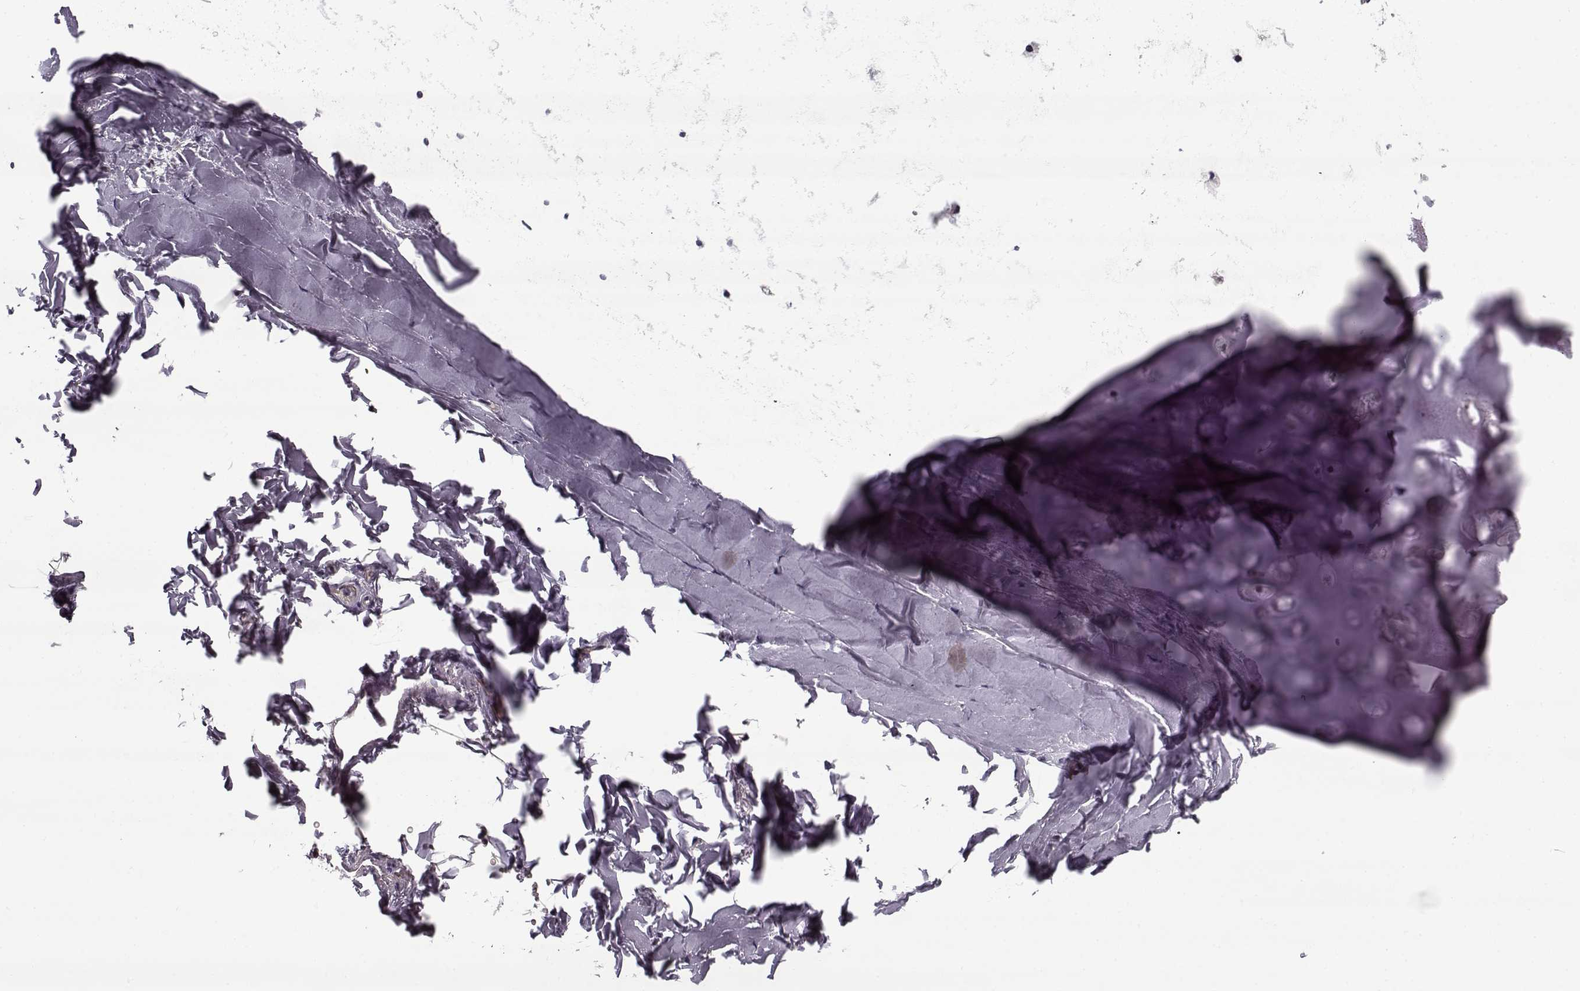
{"staining": {"intensity": "negative", "quantity": "none", "location": "none"}, "tissue": "soft tissue", "cell_type": "Chondrocytes", "image_type": "normal", "snomed": [{"axis": "morphology", "description": "Normal tissue, NOS"}, {"axis": "topography", "description": "Lymph node"}, {"axis": "topography", "description": "Bronchus"}], "caption": "A high-resolution histopathology image shows immunohistochemistry staining of unremarkable soft tissue, which displays no significant expression in chondrocytes. (Immunohistochemistry, brightfield microscopy, high magnification).", "gene": "PNMT", "patient": {"sex": "female", "age": 70}}